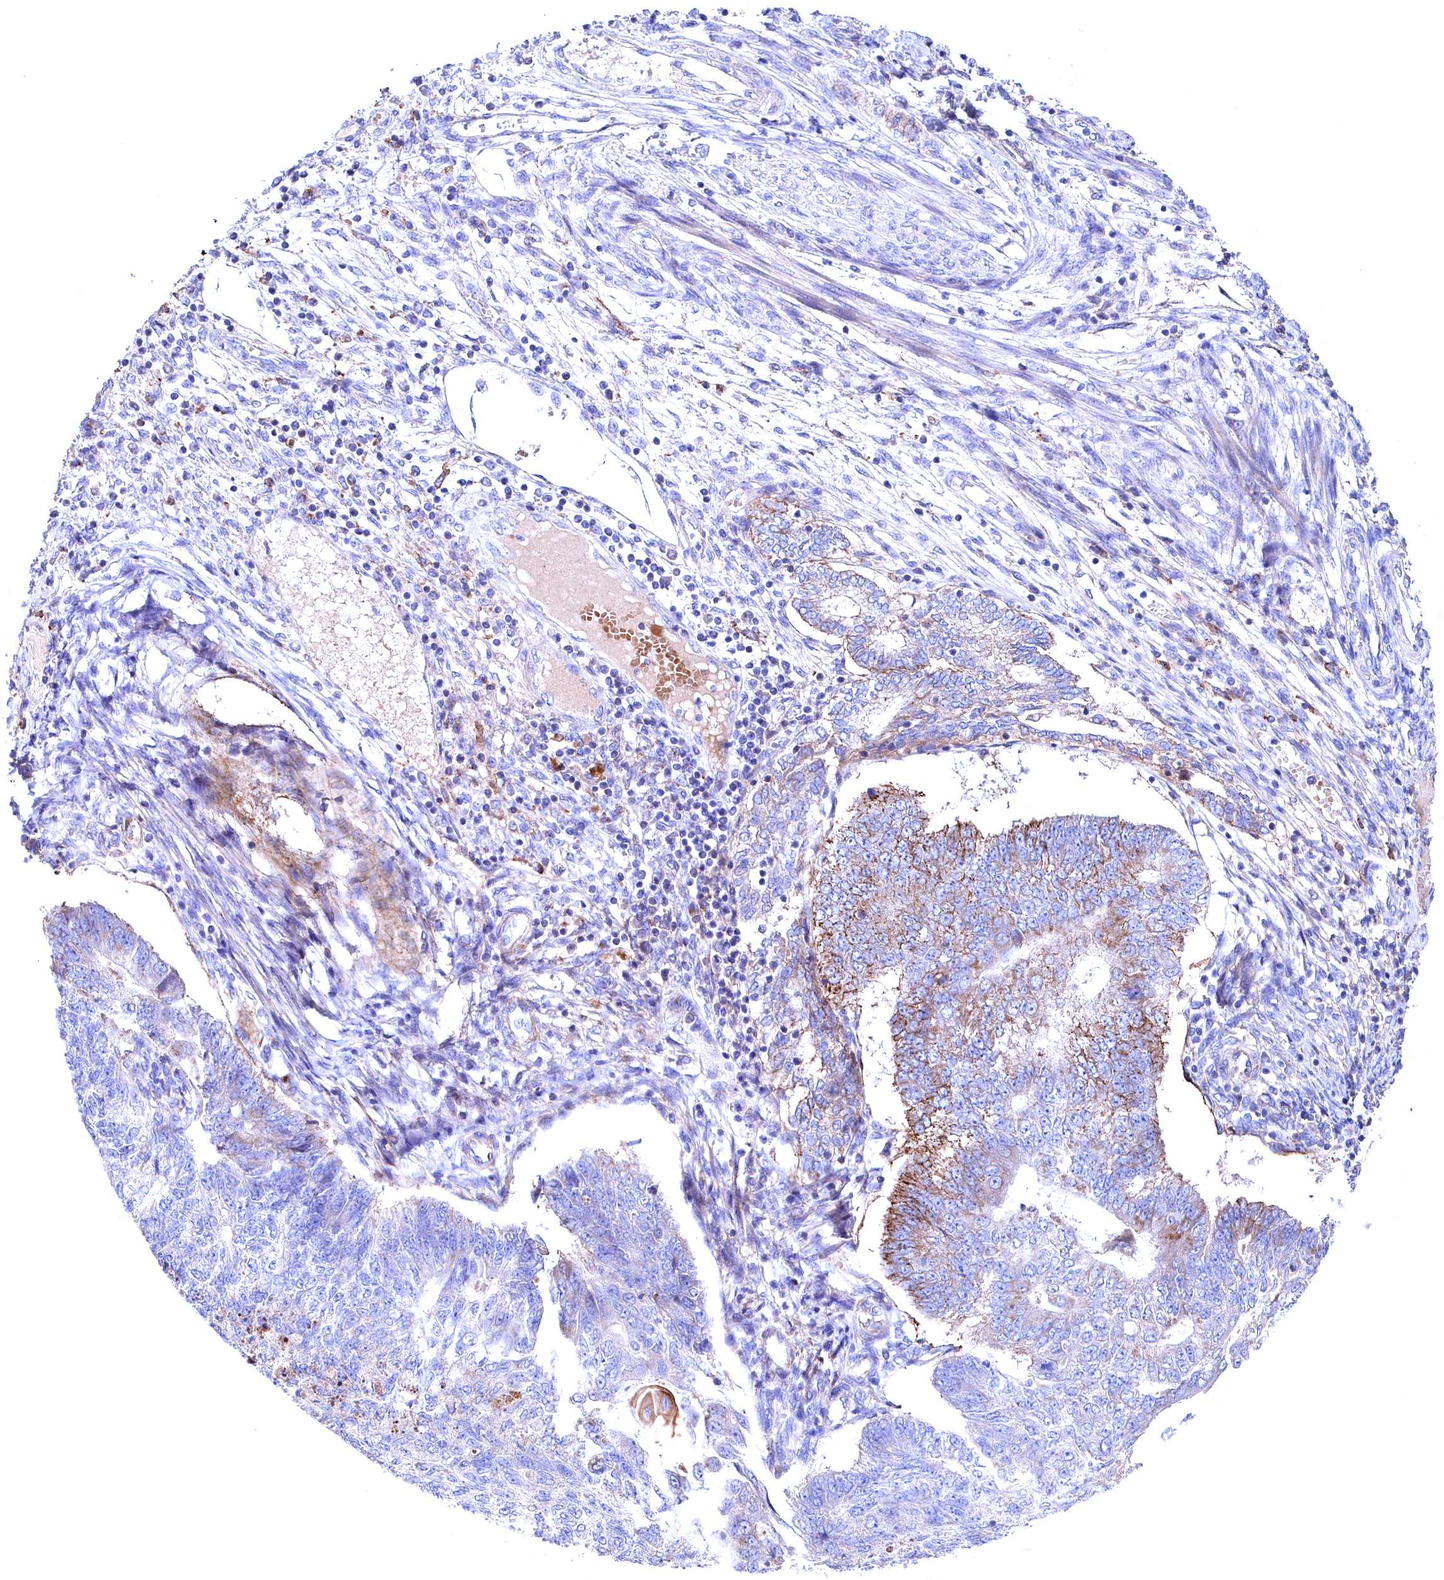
{"staining": {"intensity": "moderate", "quantity": "<25%", "location": "cytoplasmic/membranous"}, "tissue": "endometrial cancer", "cell_type": "Tumor cells", "image_type": "cancer", "snomed": [{"axis": "morphology", "description": "Adenocarcinoma, NOS"}, {"axis": "topography", "description": "Endometrium"}], "caption": "Adenocarcinoma (endometrial) stained with IHC shows moderate cytoplasmic/membranous positivity in approximately <25% of tumor cells. Ihc stains the protein in brown and the nuclei are stained blue.", "gene": "GPR108", "patient": {"sex": "female", "age": 32}}